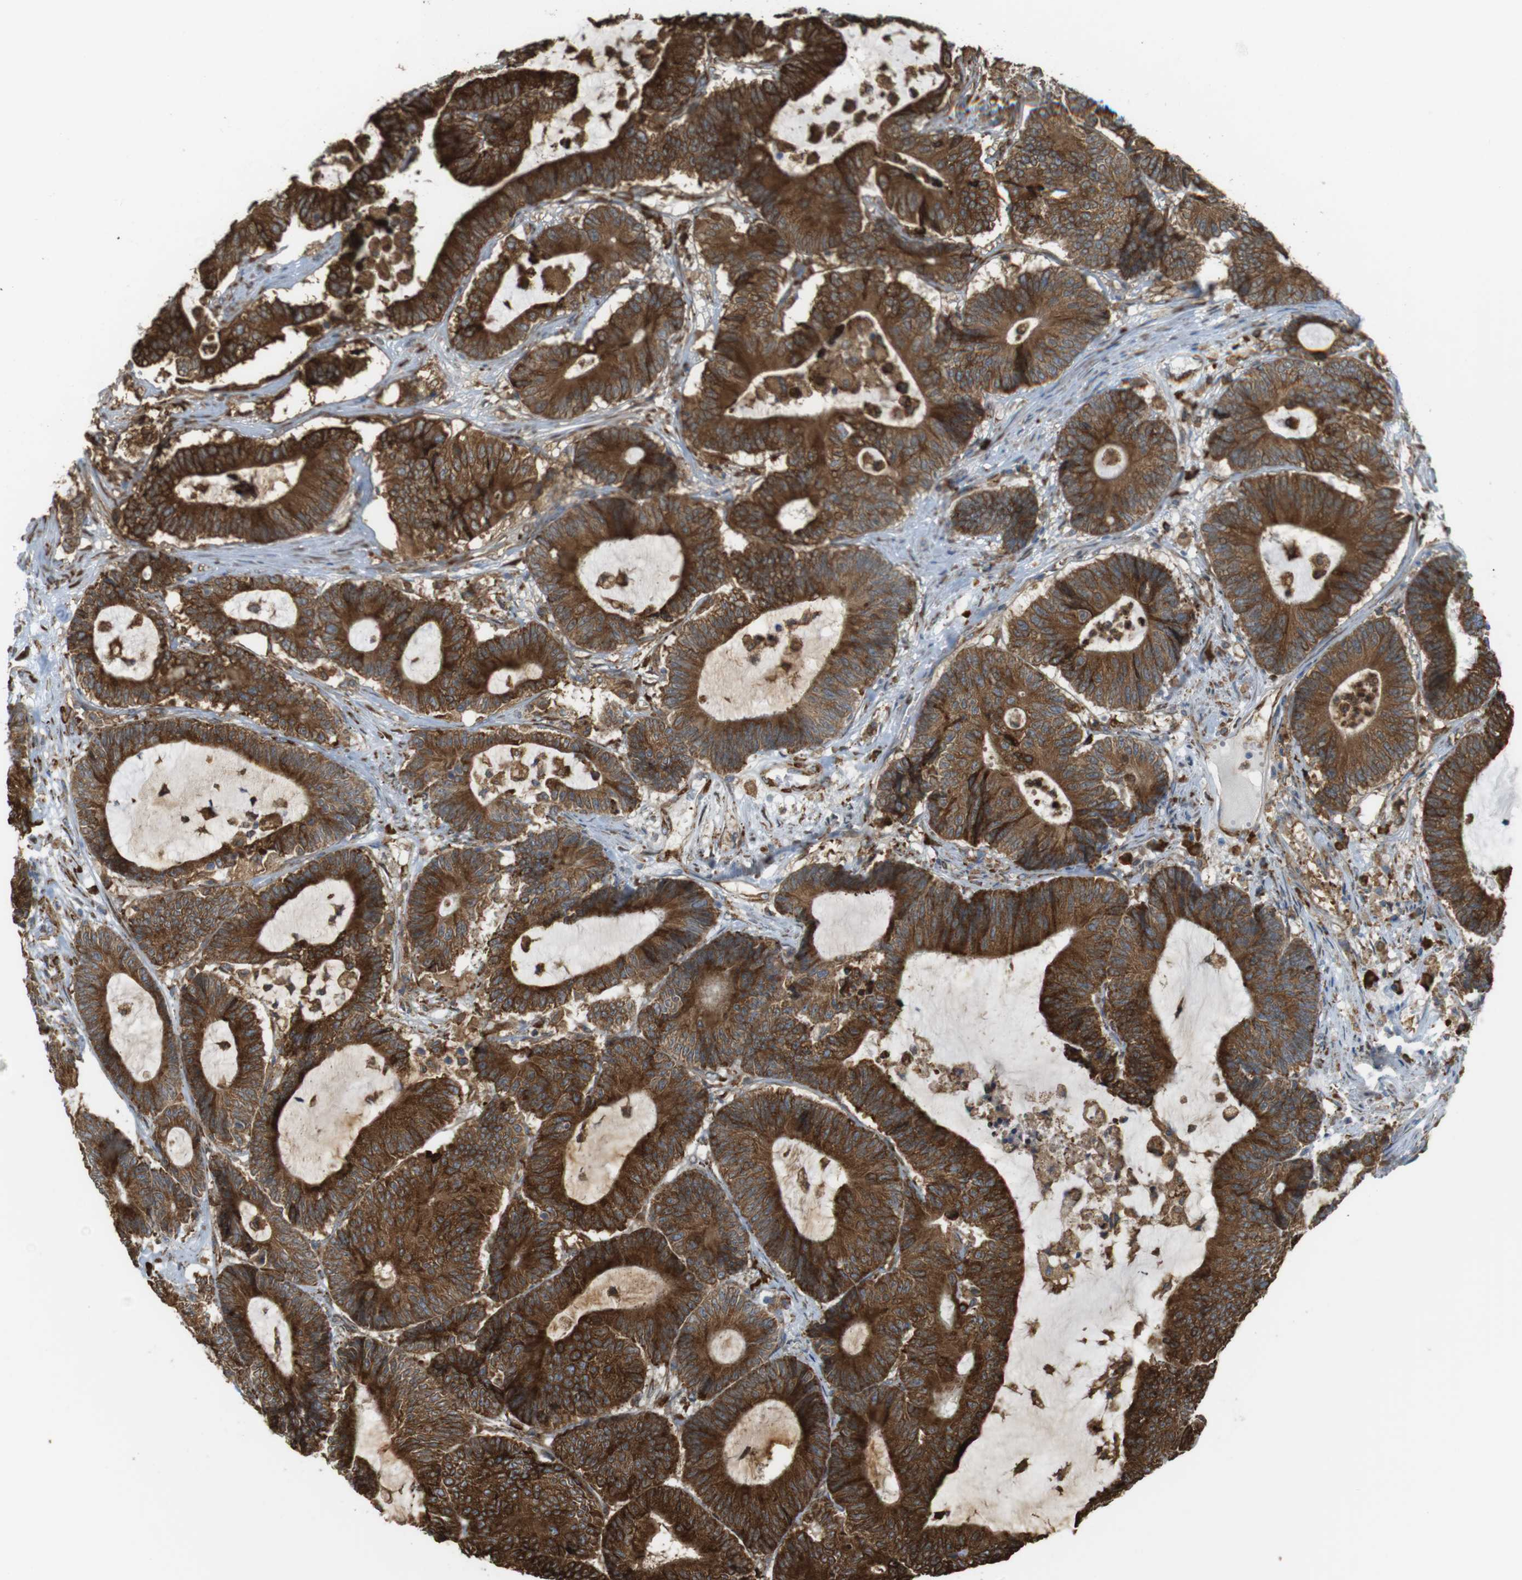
{"staining": {"intensity": "strong", "quantity": ">75%", "location": "cytoplasmic/membranous"}, "tissue": "colorectal cancer", "cell_type": "Tumor cells", "image_type": "cancer", "snomed": [{"axis": "morphology", "description": "Adenocarcinoma, NOS"}, {"axis": "topography", "description": "Colon"}], "caption": "Tumor cells demonstrate high levels of strong cytoplasmic/membranous positivity in about >75% of cells in colorectal adenocarcinoma.", "gene": "MBOAT2", "patient": {"sex": "female", "age": 84}}